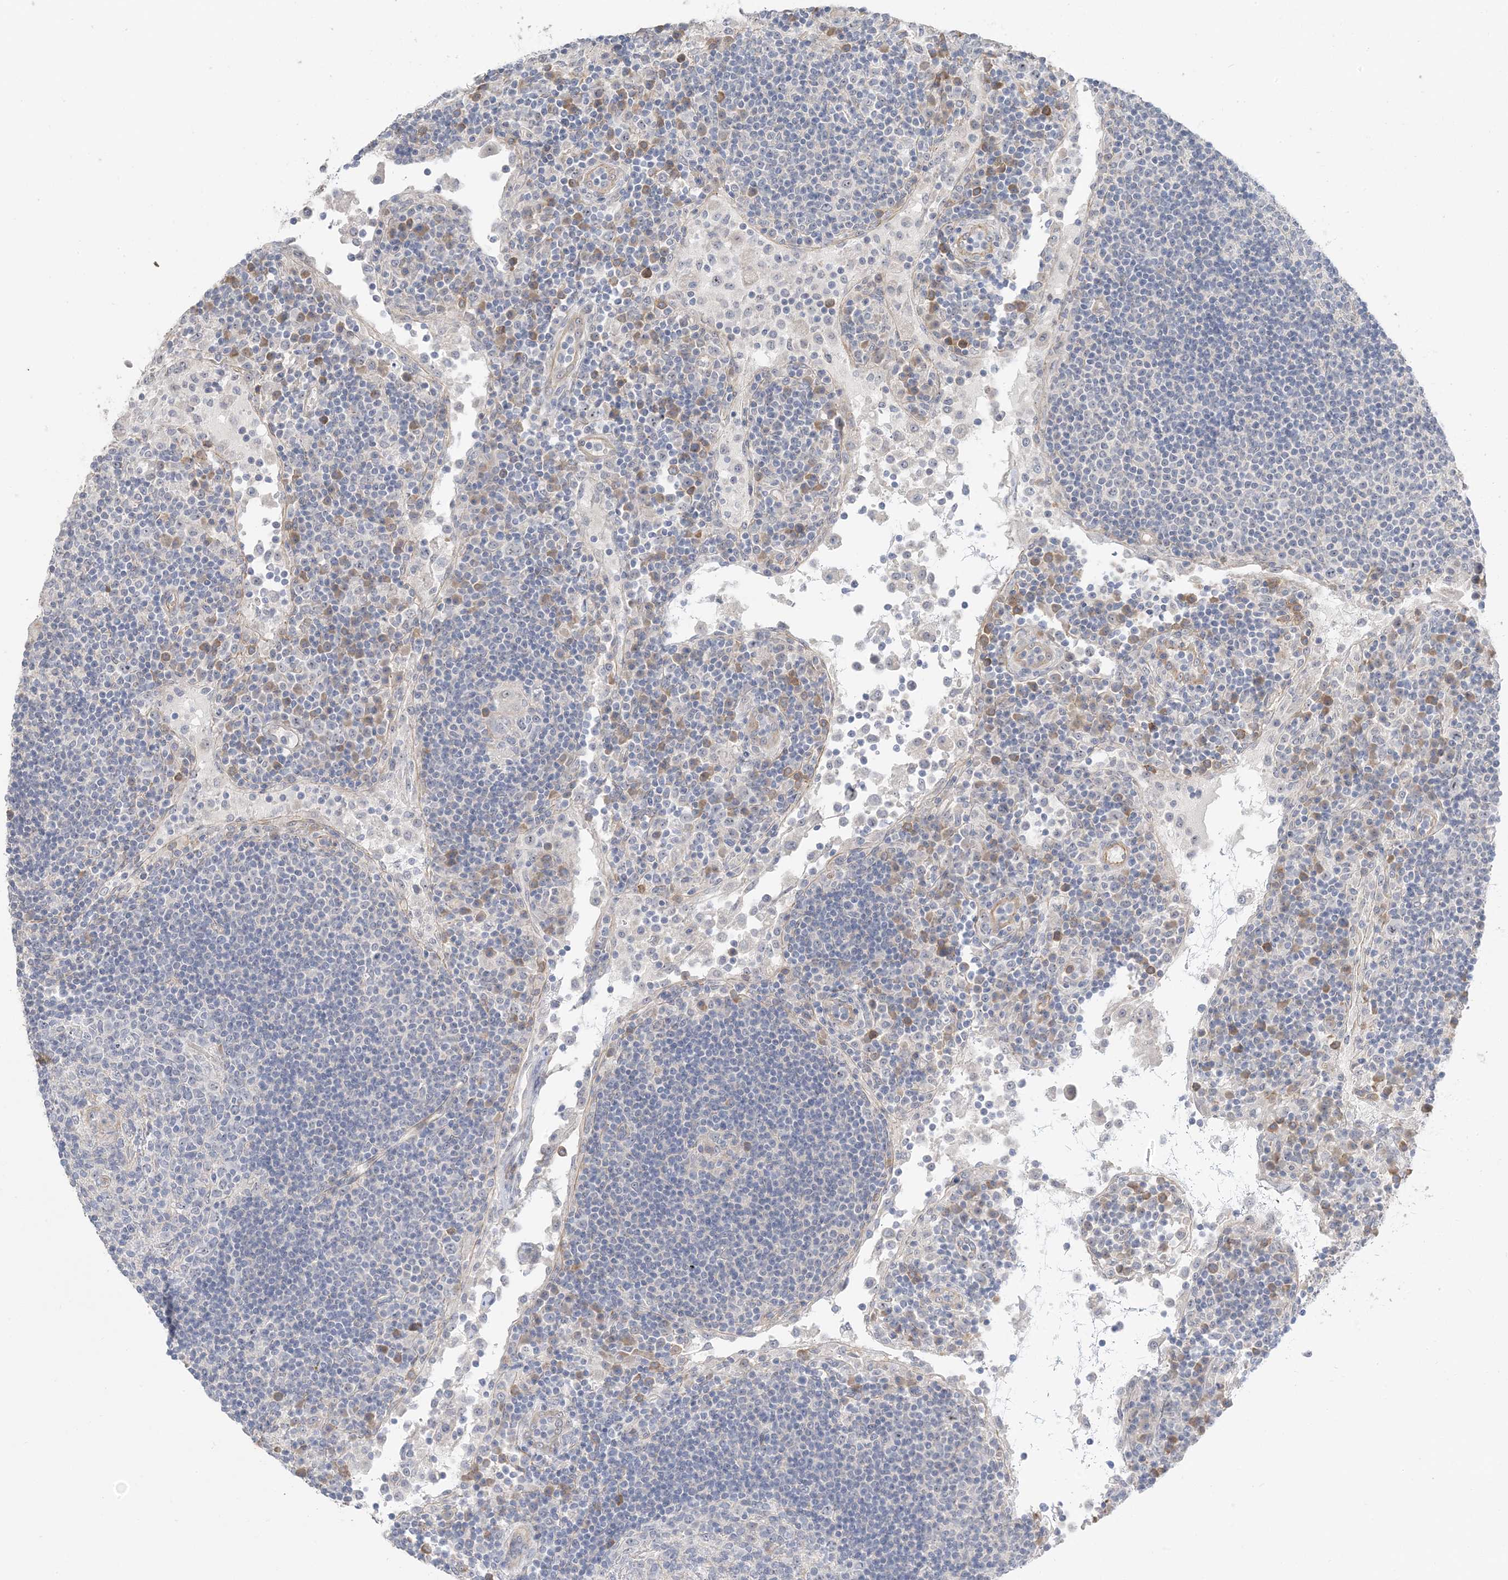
{"staining": {"intensity": "negative", "quantity": "none", "location": "none"}, "tissue": "lymph node", "cell_type": "Germinal center cells", "image_type": "normal", "snomed": [{"axis": "morphology", "description": "Normal tissue, NOS"}, {"axis": "topography", "description": "Lymph node"}], "caption": "High magnification brightfield microscopy of benign lymph node stained with DAB (3,3'-diaminobenzidine) (brown) and counterstained with hematoxylin (blue): germinal center cells show no significant expression. (Immunohistochemistry (ihc), brightfield microscopy, high magnification).", "gene": "IL36B", "patient": {"sex": "female", "age": 53}}